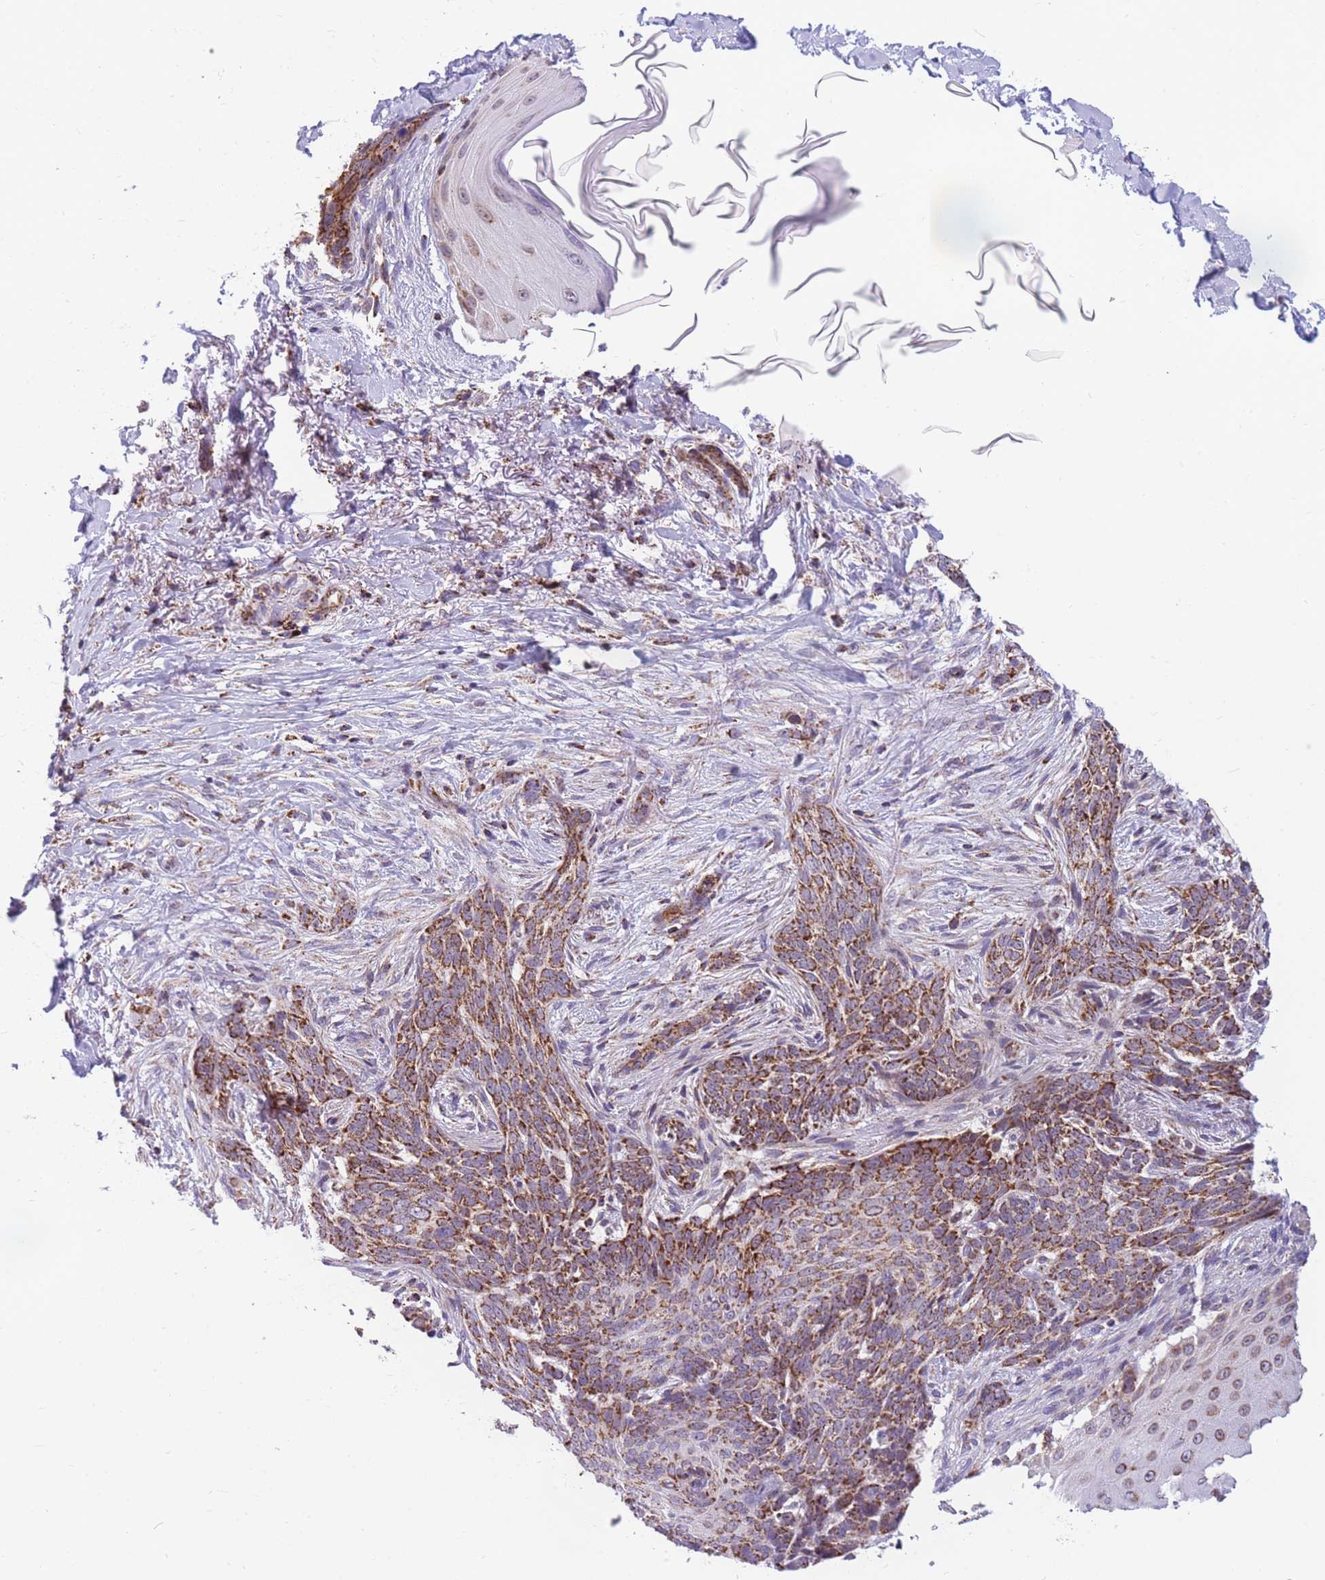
{"staining": {"intensity": "strong", "quantity": ">75%", "location": "cytoplasmic/membranous"}, "tissue": "skin cancer", "cell_type": "Tumor cells", "image_type": "cancer", "snomed": [{"axis": "morphology", "description": "Normal tissue, NOS"}, {"axis": "morphology", "description": "Basal cell carcinoma"}, {"axis": "topography", "description": "Skin"}], "caption": "Skin cancer (basal cell carcinoma) was stained to show a protein in brown. There is high levels of strong cytoplasmic/membranous positivity in approximately >75% of tumor cells.", "gene": "DDX49", "patient": {"sex": "female", "age": 67}}